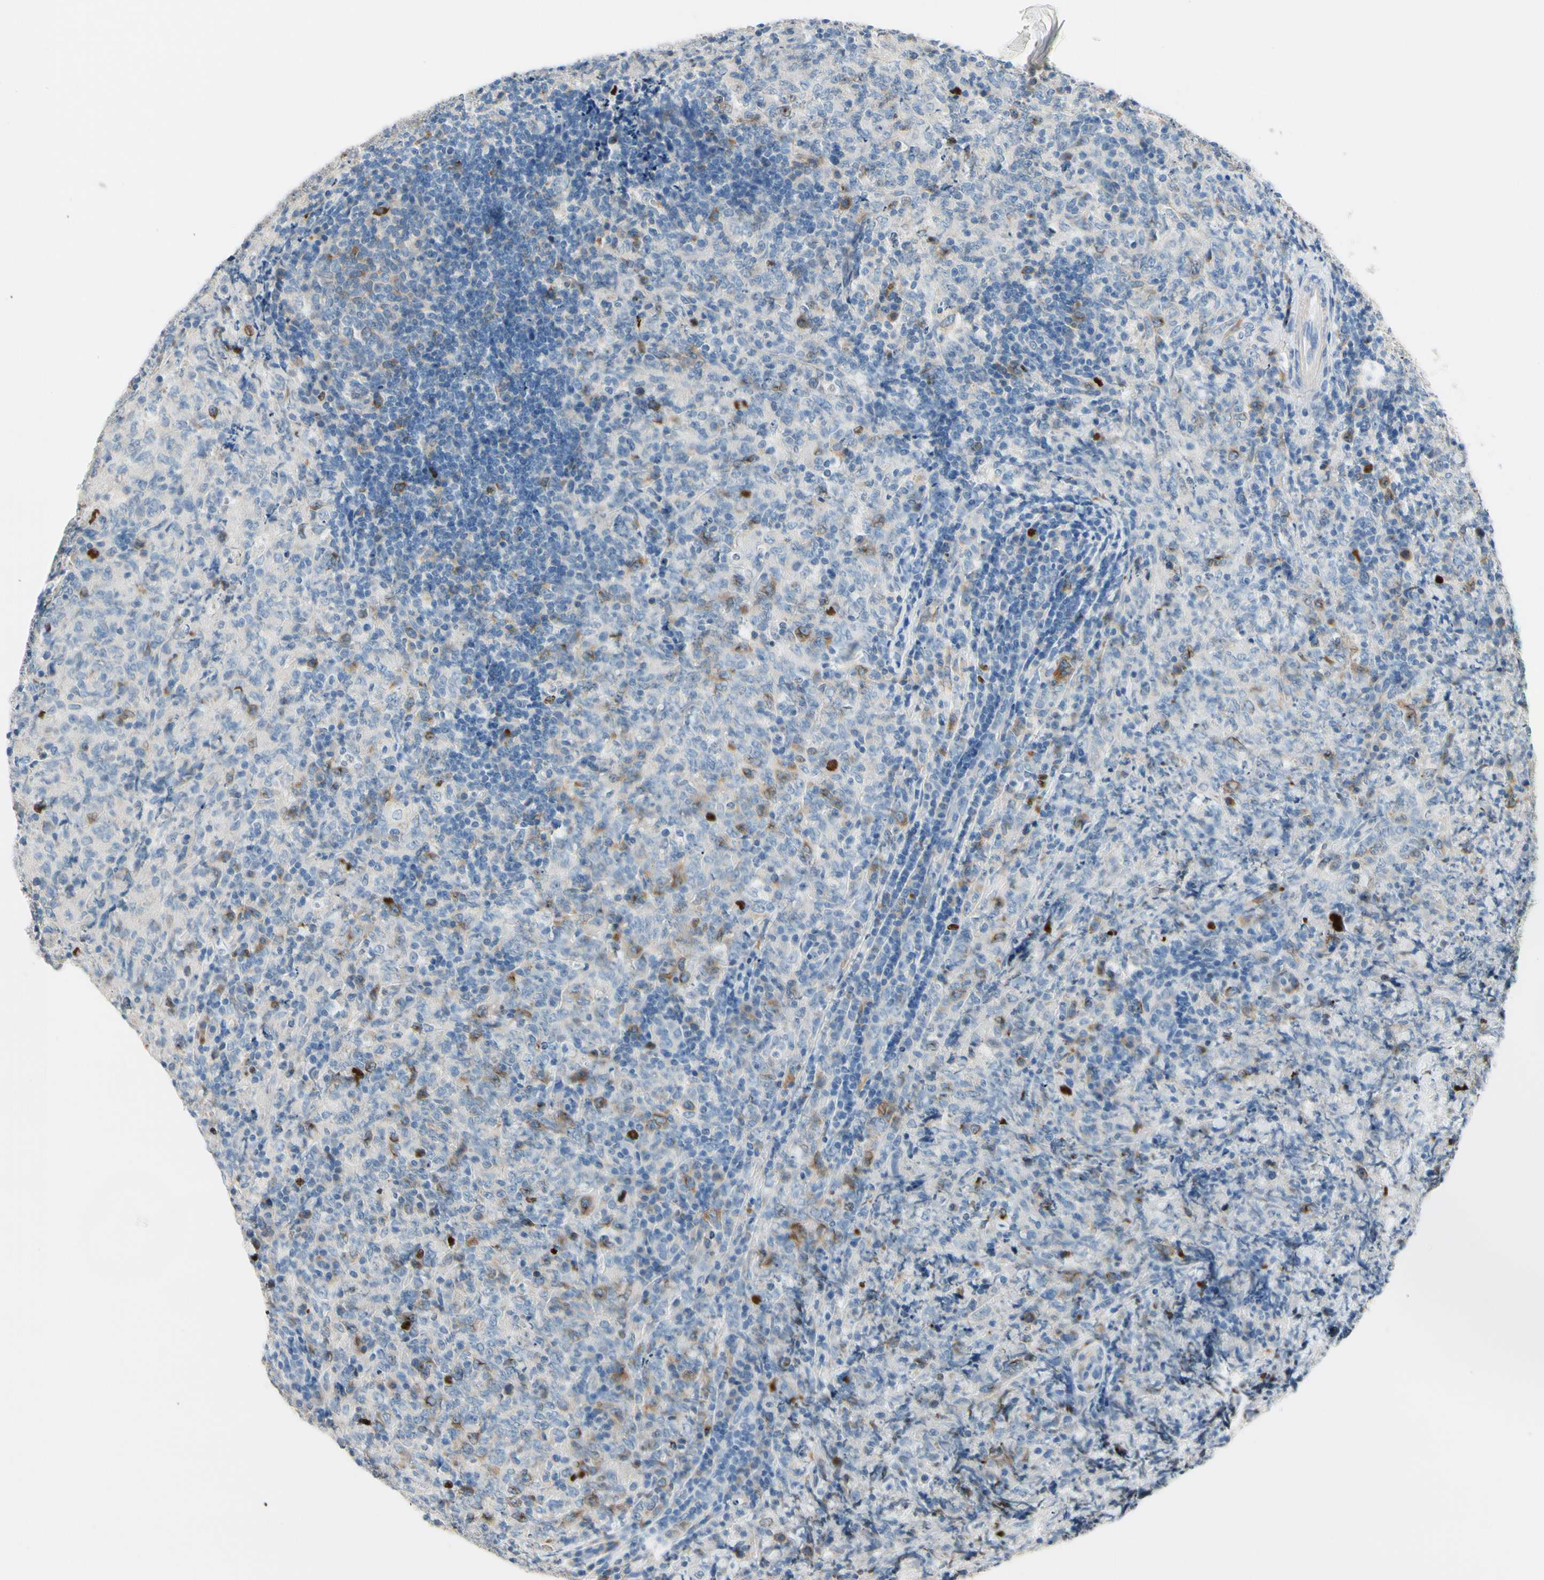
{"staining": {"intensity": "moderate", "quantity": "<25%", "location": "cytoplasmic/membranous"}, "tissue": "lymphoma", "cell_type": "Tumor cells", "image_type": "cancer", "snomed": [{"axis": "morphology", "description": "Malignant lymphoma, non-Hodgkin's type, High grade"}, {"axis": "topography", "description": "Tonsil"}], "caption": "Brown immunohistochemical staining in lymphoma reveals moderate cytoplasmic/membranous expression in about <25% of tumor cells. (Stains: DAB in brown, nuclei in blue, Microscopy: brightfield microscopy at high magnification).", "gene": "CKAP2", "patient": {"sex": "female", "age": 36}}